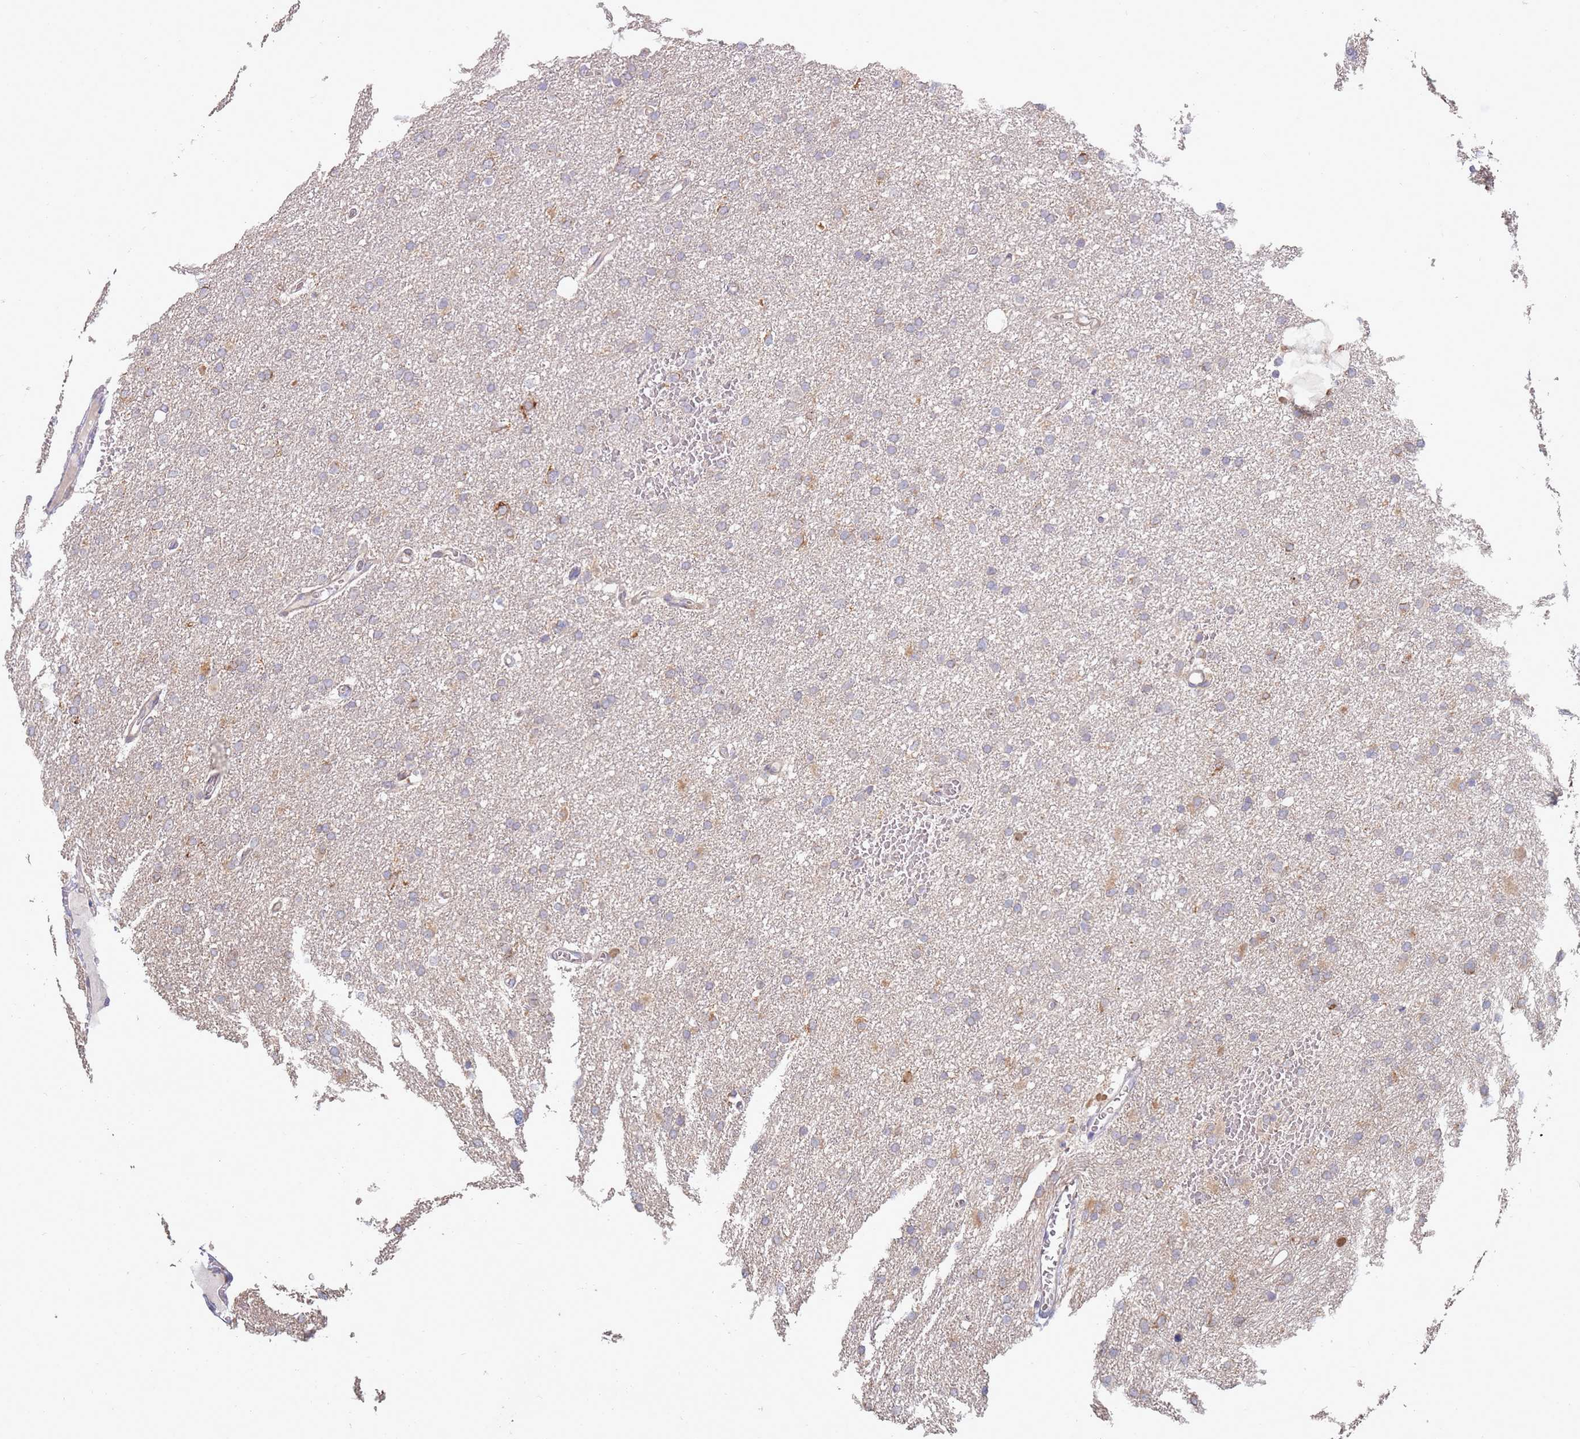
{"staining": {"intensity": "negative", "quantity": "none", "location": "none"}, "tissue": "glioma", "cell_type": "Tumor cells", "image_type": "cancer", "snomed": [{"axis": "morphology", "description": "Glioma, malignant, High grade"}, {"axis": "topography", "description": "Cerebral cortex"}], "caption": "The image exhibits no staining of tumor cells in malignant glioma (high-grade).", "gene": "VRK2", "patient": {"sex": "female", "age": 36}}